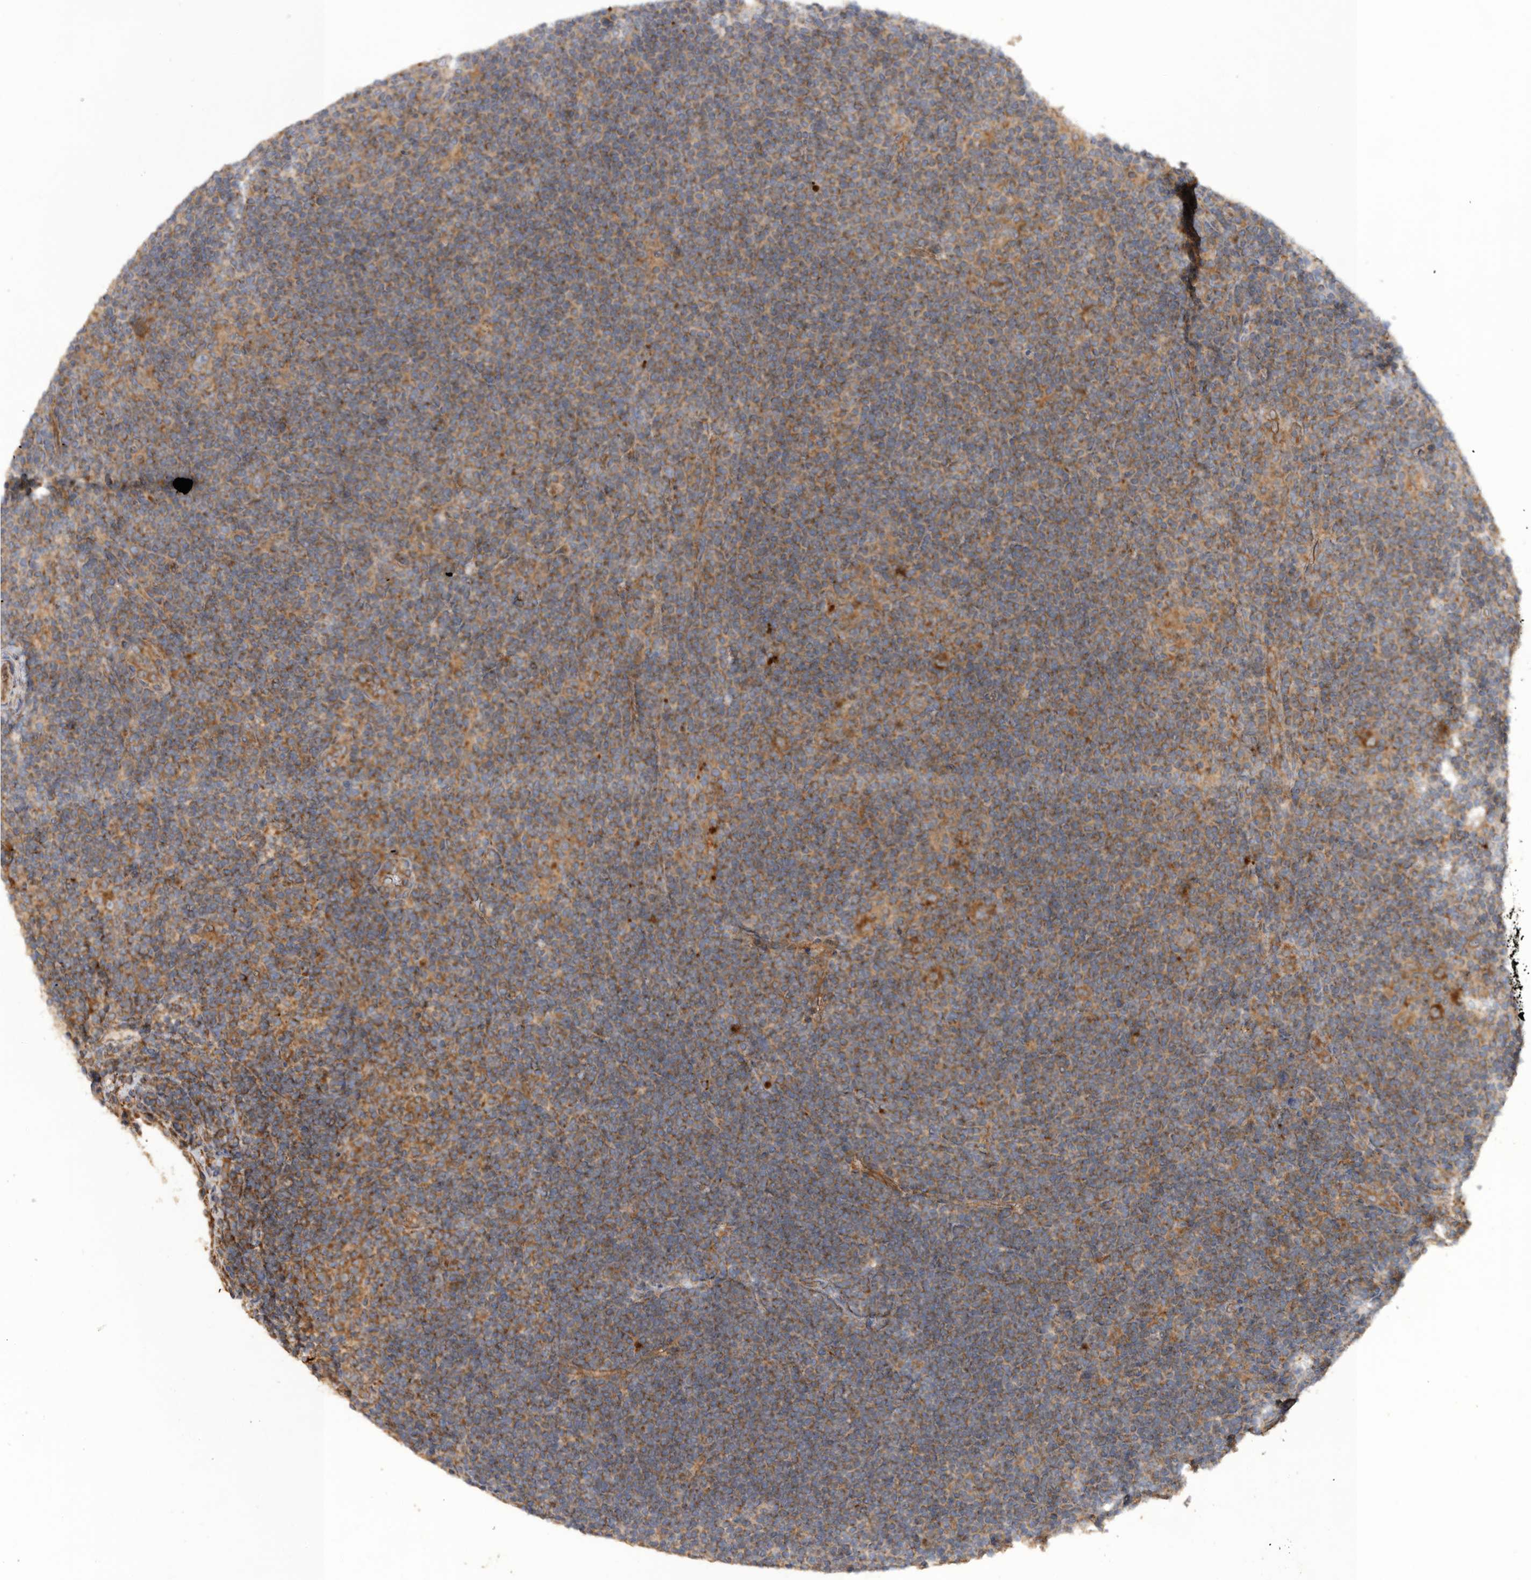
{"staining": {"intensity": "moderate", "quantity": ">75%", "location": "cytoplasmic/membranous"}, "tissue": "lymphoma", "cell_type": "Tumor cells", "image_type": "cancer", "snomed": [{"axis": "morphology", "description": "Hodgkin's disease, NOS"}, {"axis": "topography", "description": "Lymph node"}], "caption": "IHC (DAB (3,3'-diaminobenzidine)) staining of Hodgkin's disease exhibits moderate cytoplasmic/membranous protein expression in about >75% of tumor cells.", "gene": "PODXL2", "patient": {"sex": "female", "age": 57}}